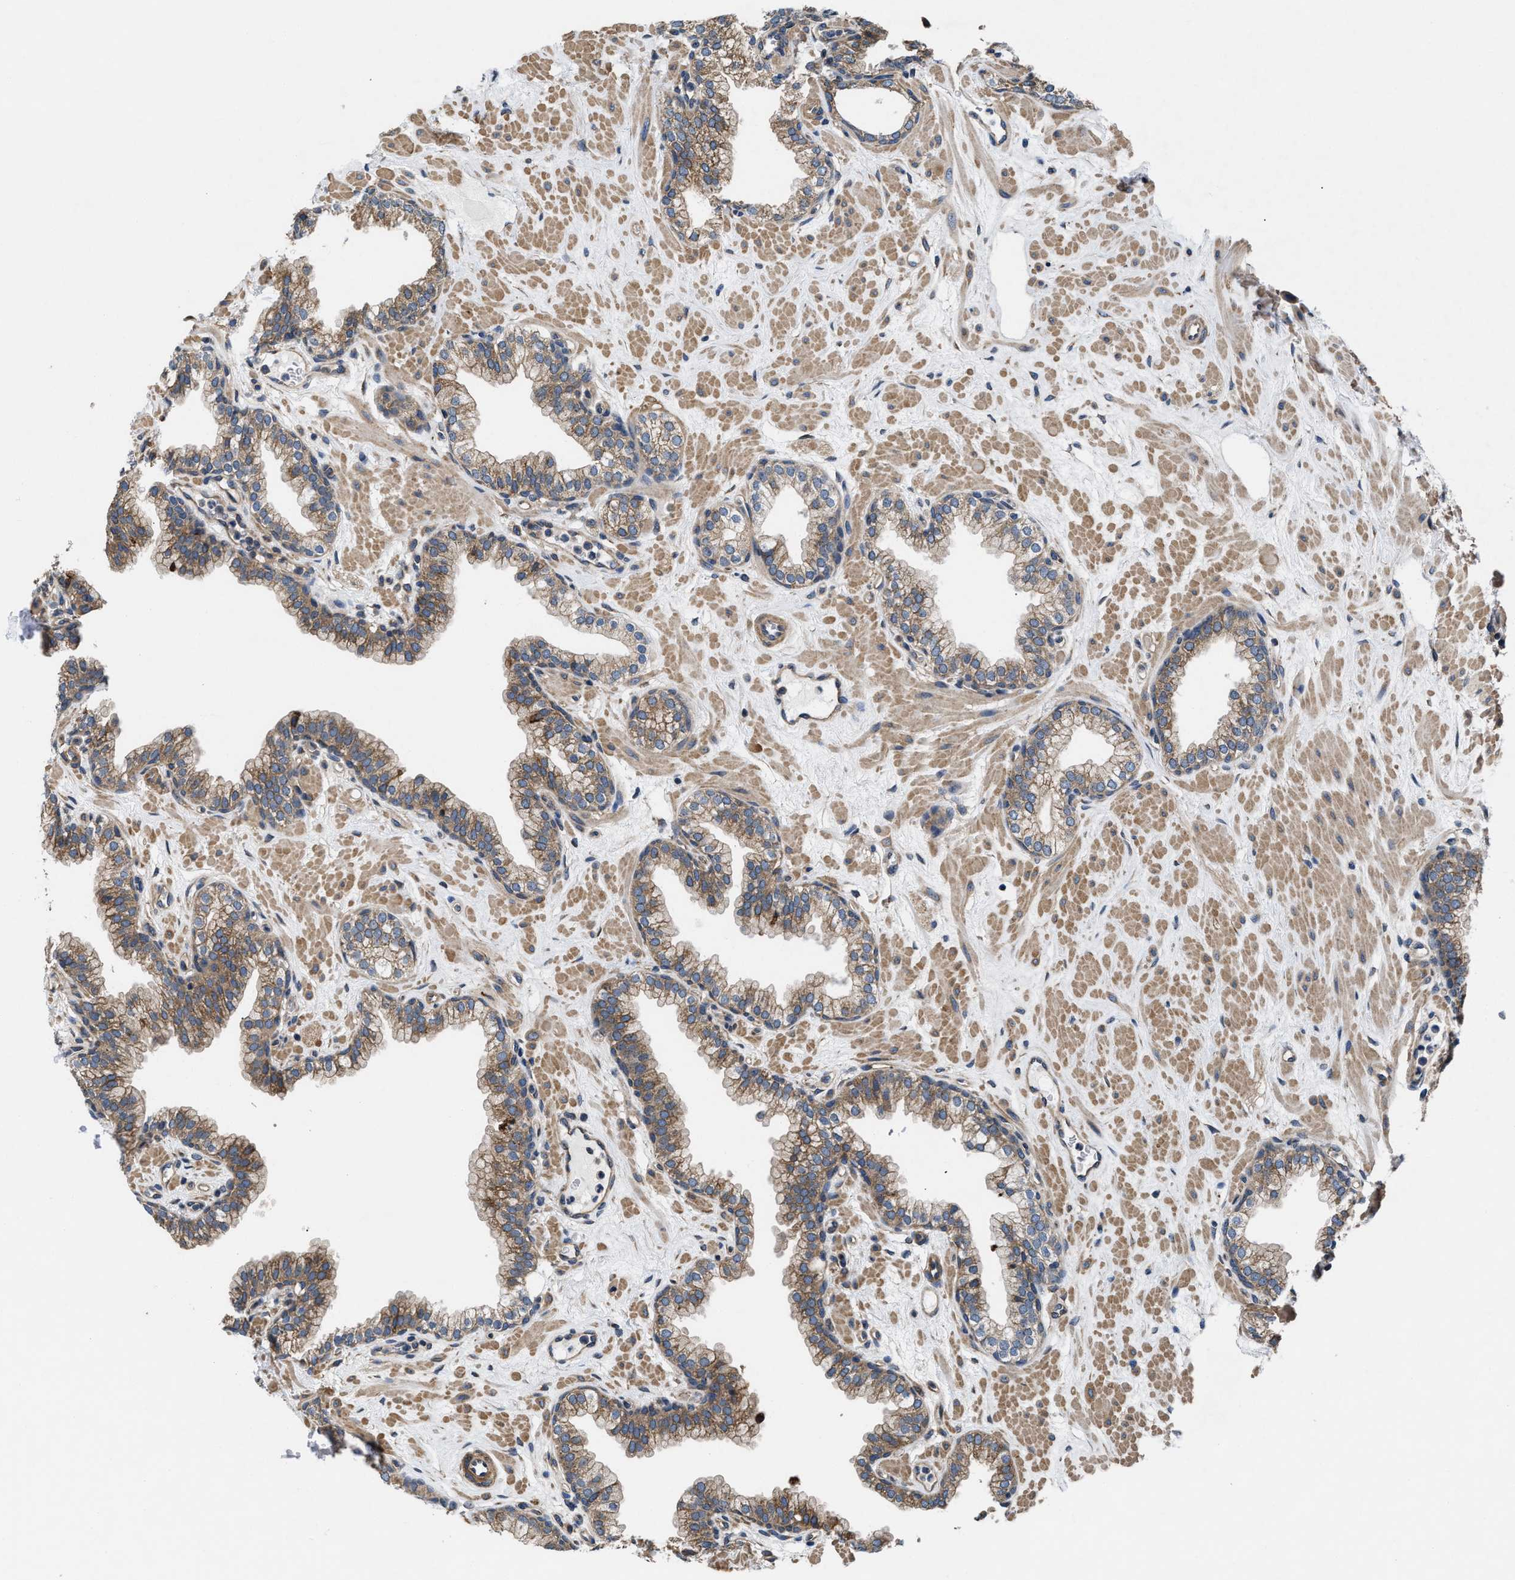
{"staining": {"intensity": "moderate", "quantity": ">75%", "location": "cytoplasmic/membranous"}, "tissue": "prostate", "cell_type": "Glandular cells", "image_type": "normal", "snomed": [{"axis": "morphology", "description": "Normal tissue, NOS"}, {"axis": "morphology", "description": "Urothelial carcinoma, Low grade"}, {"axis": "topography", "description": "Urinary bladder"}, {"axis": "topography", "description": "Prostate"}], "caption": "This is a histology image of immunohistochemistry (IHC) staining of unremarkable prostate, which shows moderate staining in the cytoplasmic/membranous of glandular cells.", "gene": "CEP128", "patient": {"sex": "male", "age": 60}}